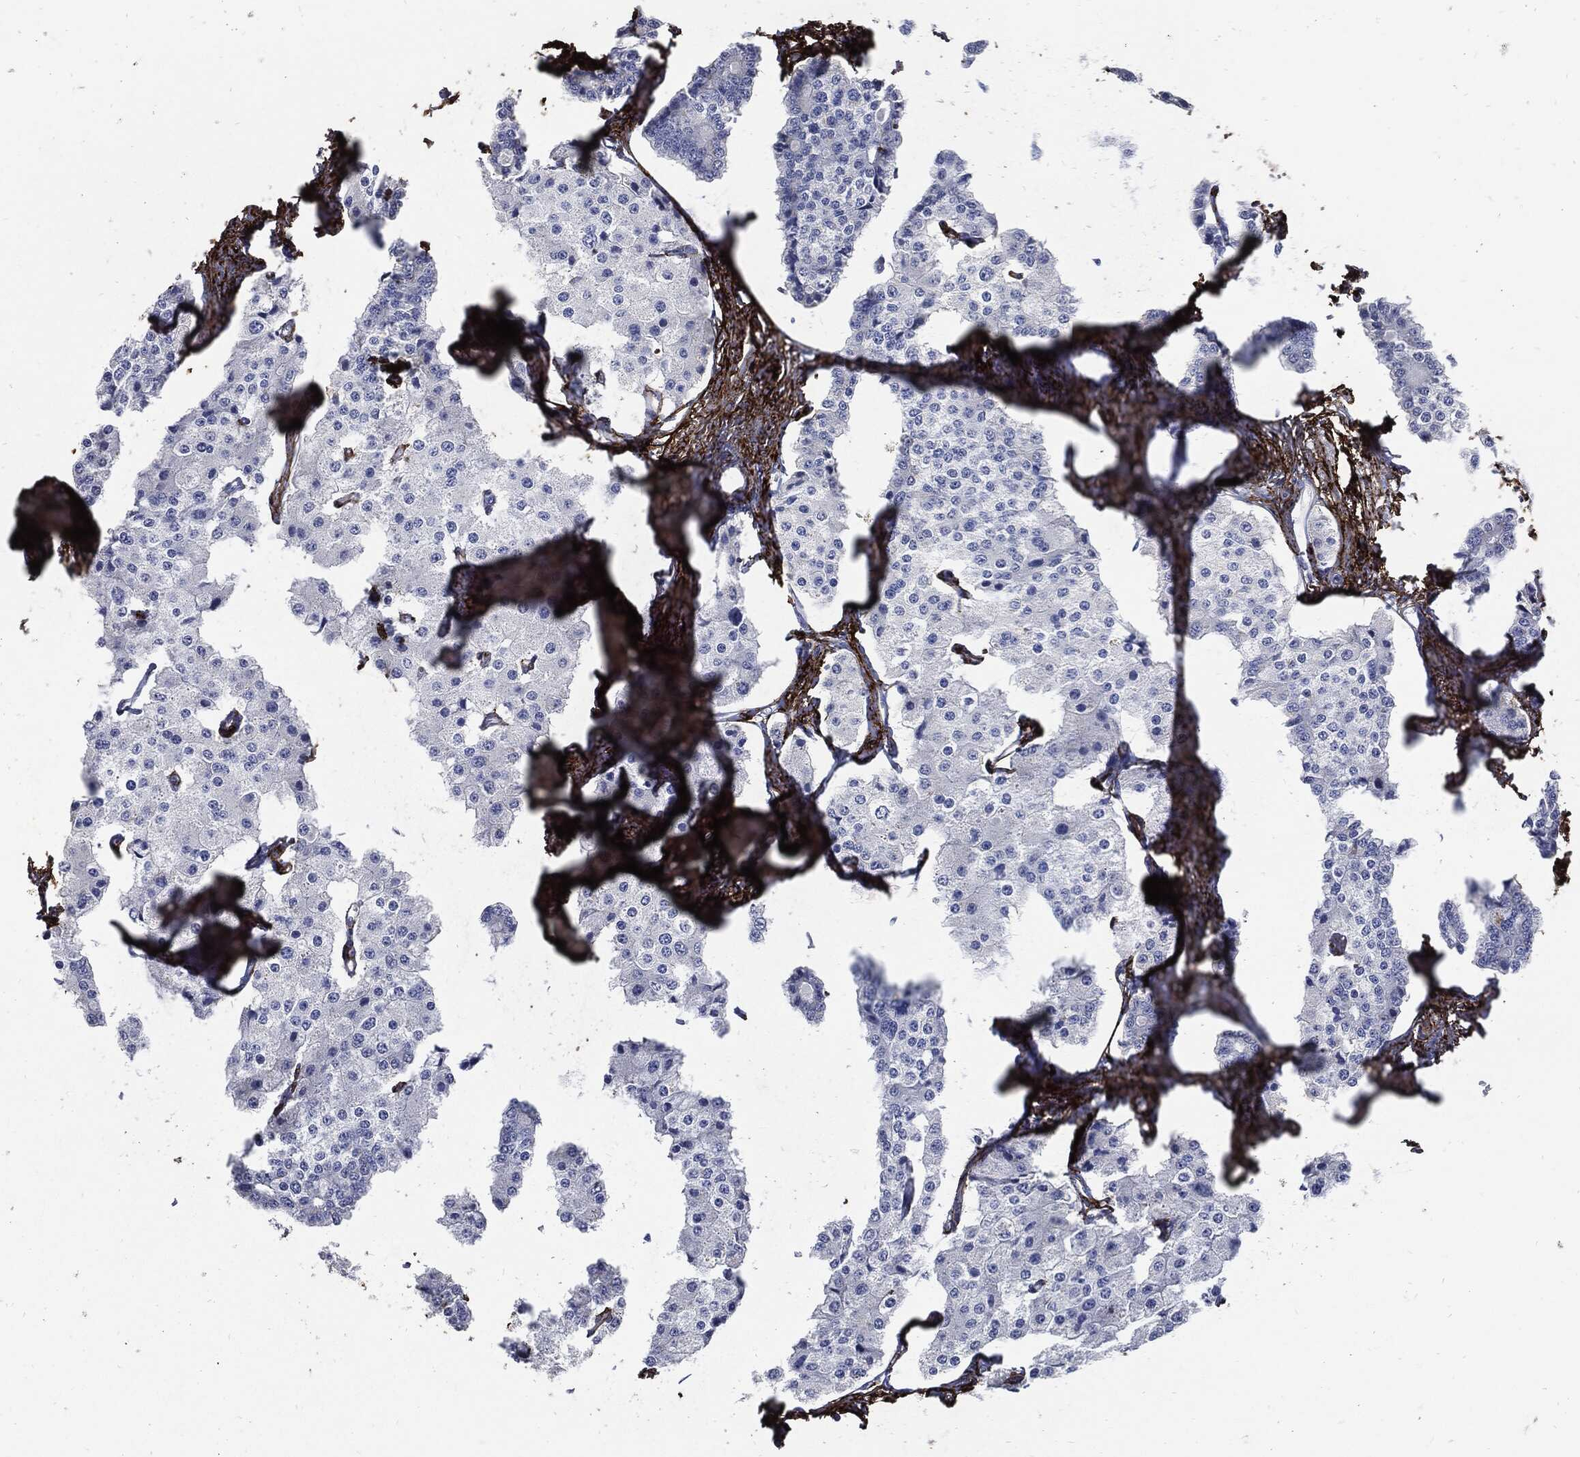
{"staining": {"intensity": "negative", "quantity": "none", "location": "none"}, "tissue": "carcinoid", "cell_type": "Tumor cells", "image_type": "cancer", "snomed": [{"axis": "morphology", "description": "Carcinoid, malignant, NOS"}, {"axis": "topography", "description": "Small intestine"}], "caption": "Immunohistochemistry histopathology image of malignant carcinoid stained for a protein (brown), which demonstrates no expression in tumor cells.", "gene": "FBN1", "patient": {"sex": "female", "age": 65}}